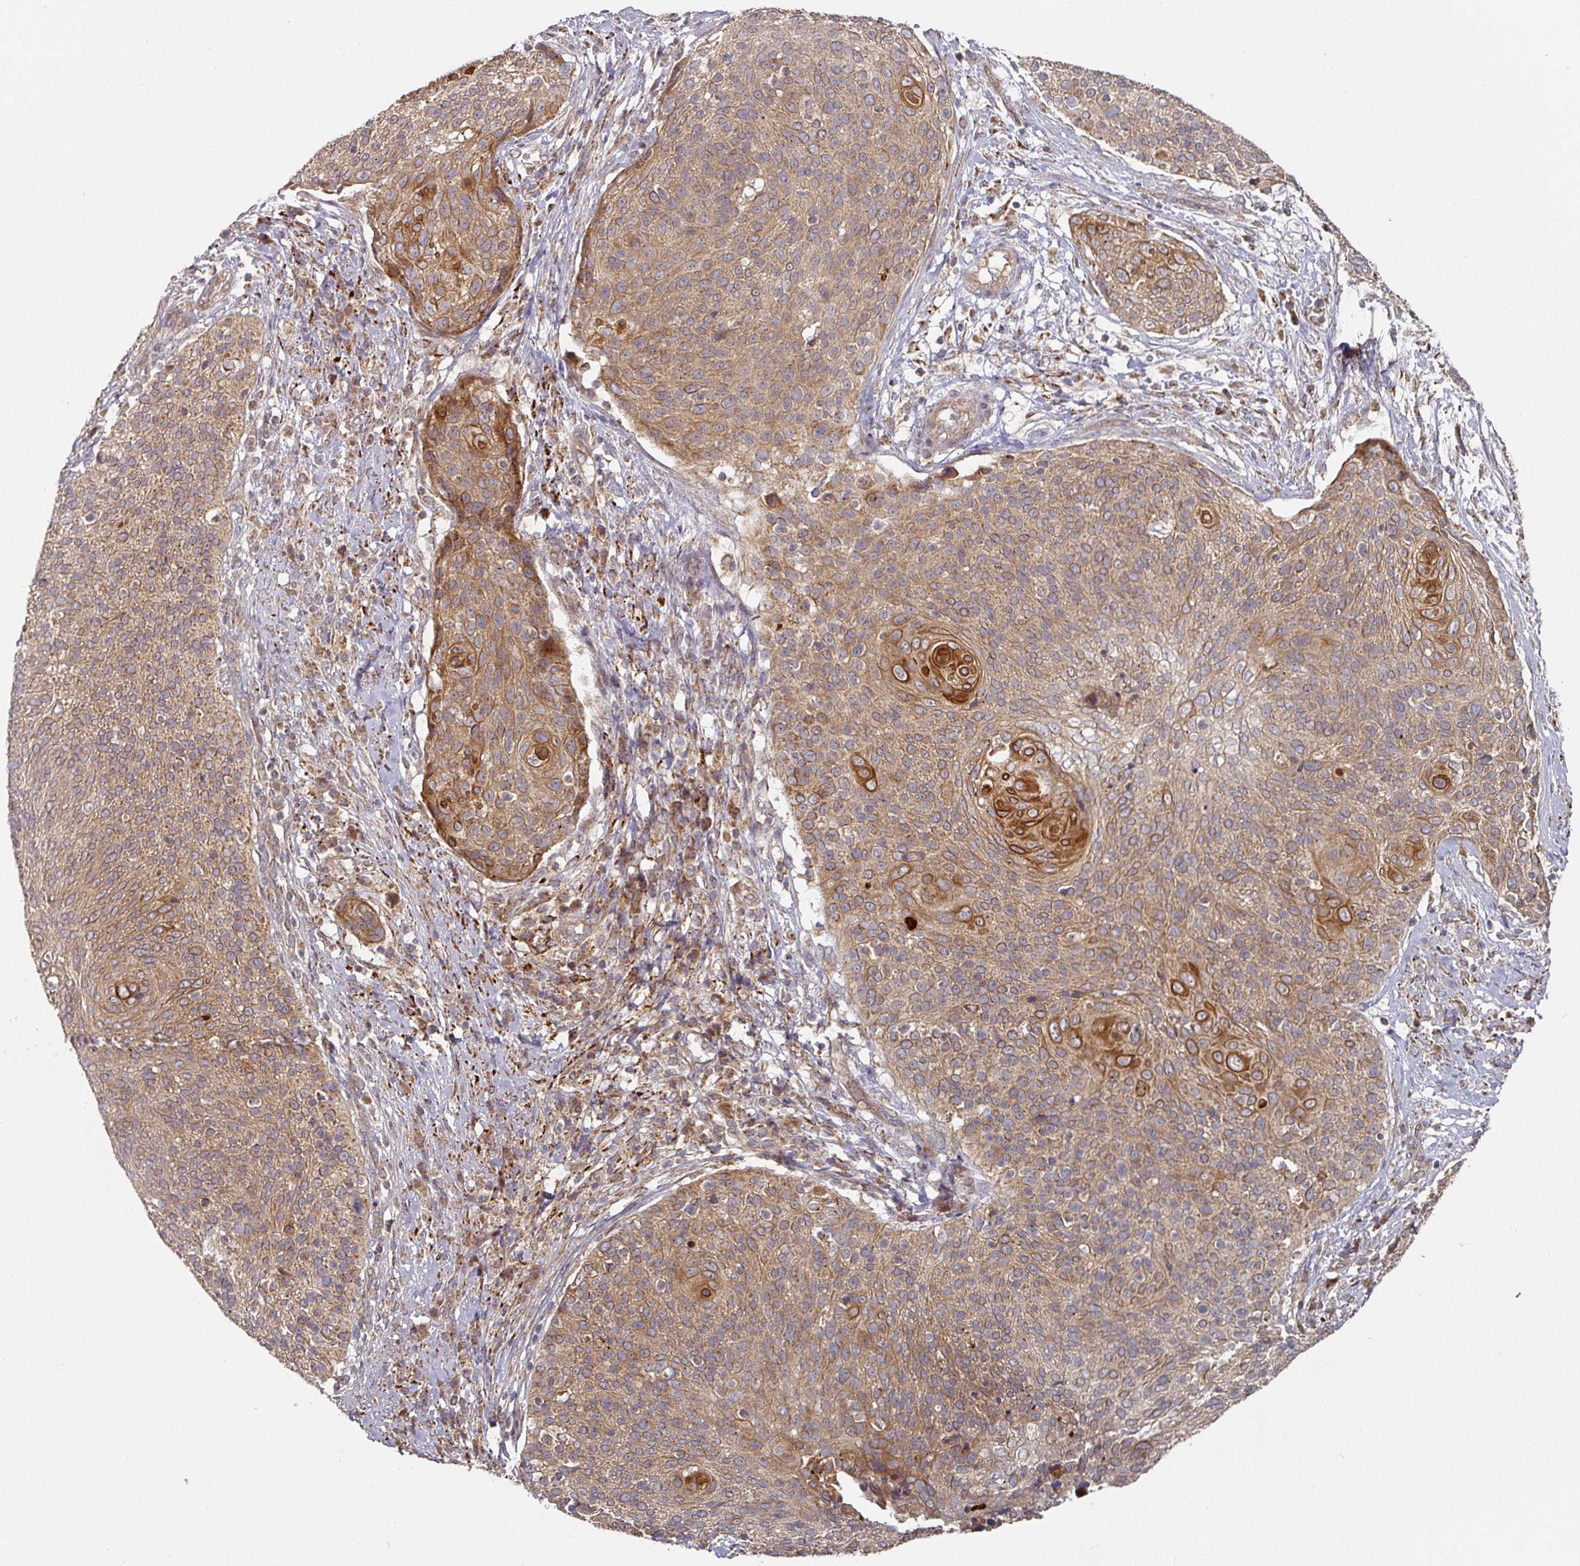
{"staining": {"intensity": "moderate", "quantity": ">75%", "location": "cytoplasmic/membranous"}, "tissue": "cervical cancer", "cell_type": "Tumor cells", "image_type": "cancer", "snomed": [{"axis": "morphology", "description": "Squamous cell carcinoma, NOS"}, {"axis": "topography", "description": "Cervix"}], "caption": "Human cervical cancer stained with a protein marker exhibits moderate staining in tumor cells.", "gene": "DNAJC7", "patient": {"sex": "female", "age": 31}}